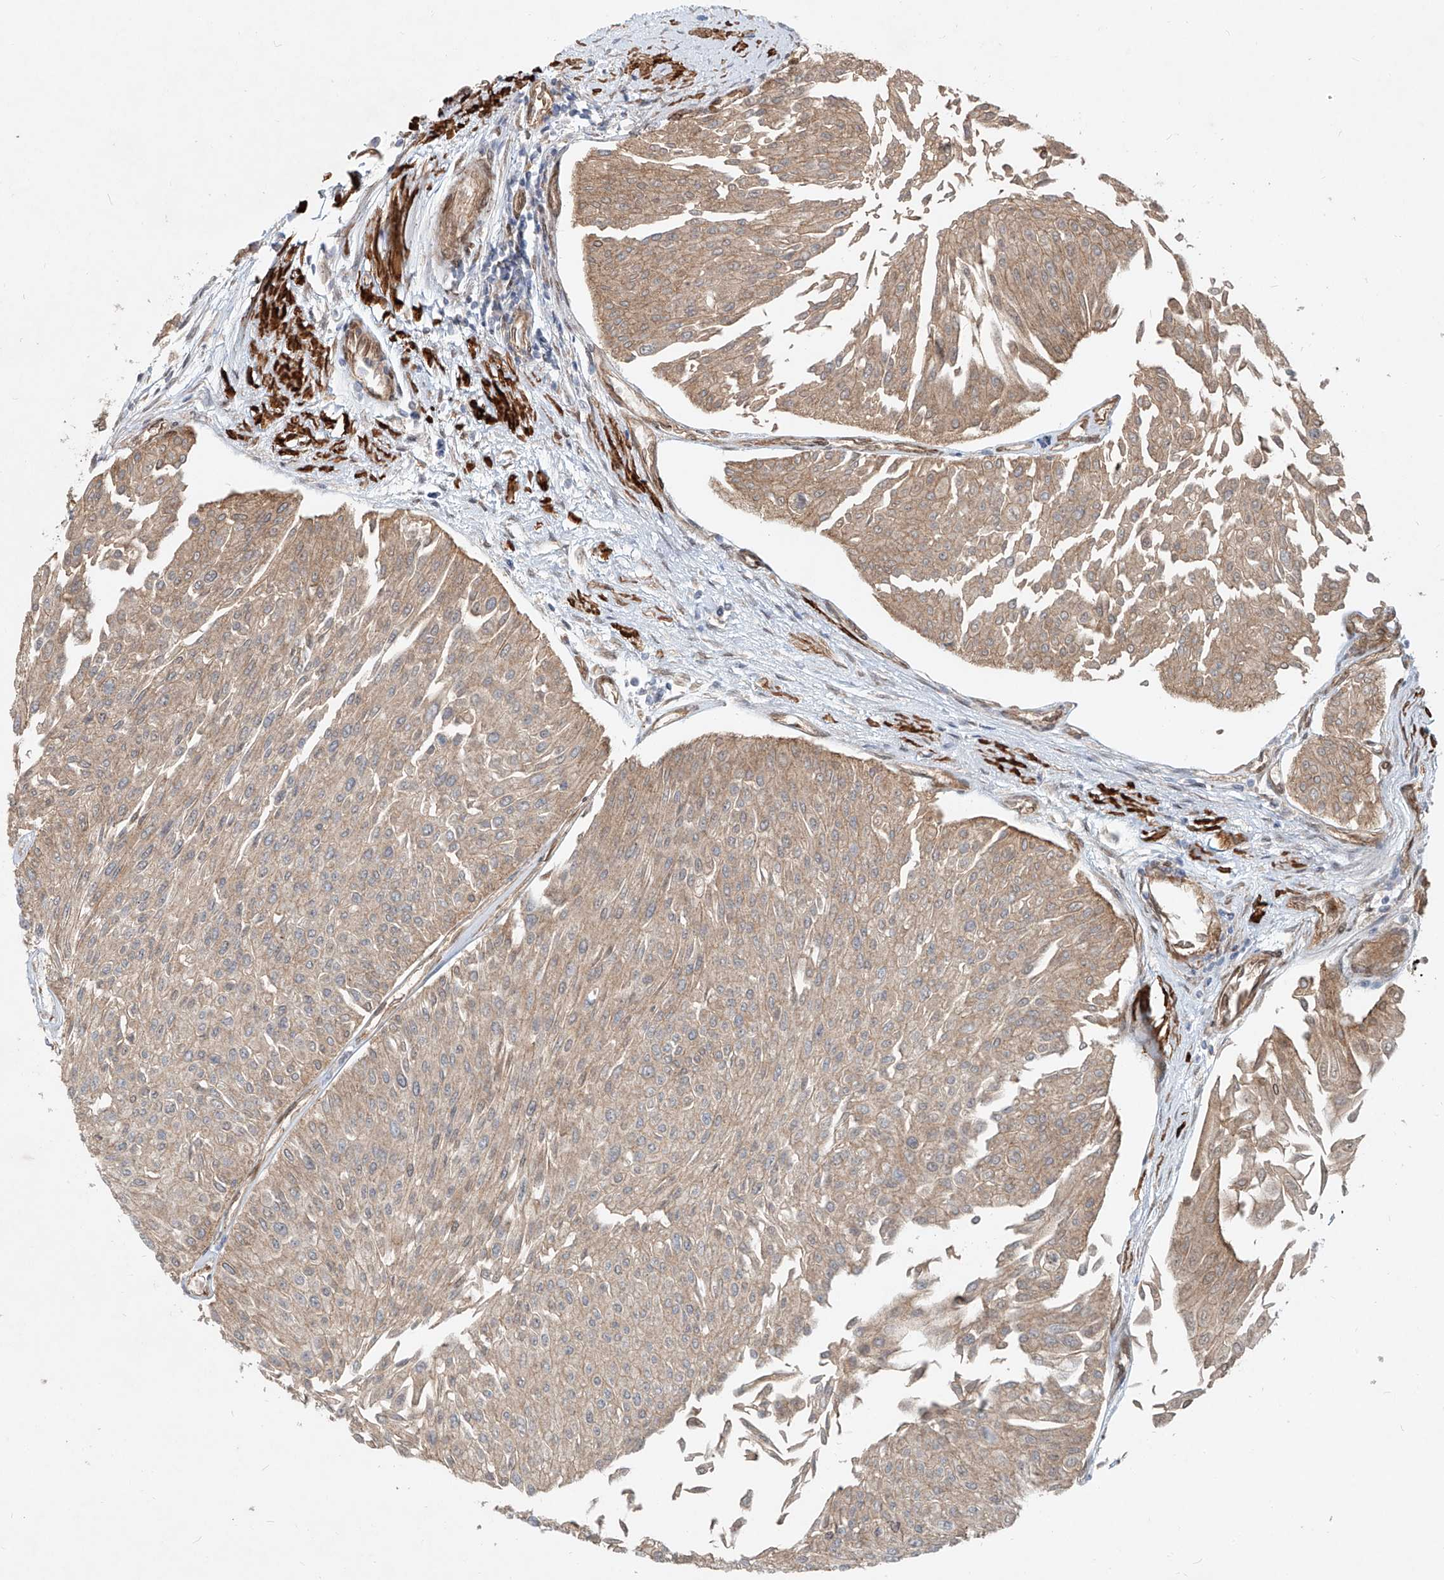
{"staining": {"intensity": "weak", "quantity": "25%-75%", "location": "cytoplasmic/membranous"}, "tissue": "urothelial cancer", "cell_type": "Tumor cells", "image_type": "cancer", "snomed": [{"axis": "morphology", "description": "Urothelial carcinoma, Low grade"}, {"axis": "topography", "description": "Urinary bladder"}], "caption": "An immunohistochemistry (IHC) image of neoplastic tissue is shown. Protein staining in brown highlights weak cytoplasmic/membranous positivity in low-grade urothelial carcinoma within tumor cells.", "gene": "SASH1", "patient": {"sex": "male", "age": 67}}